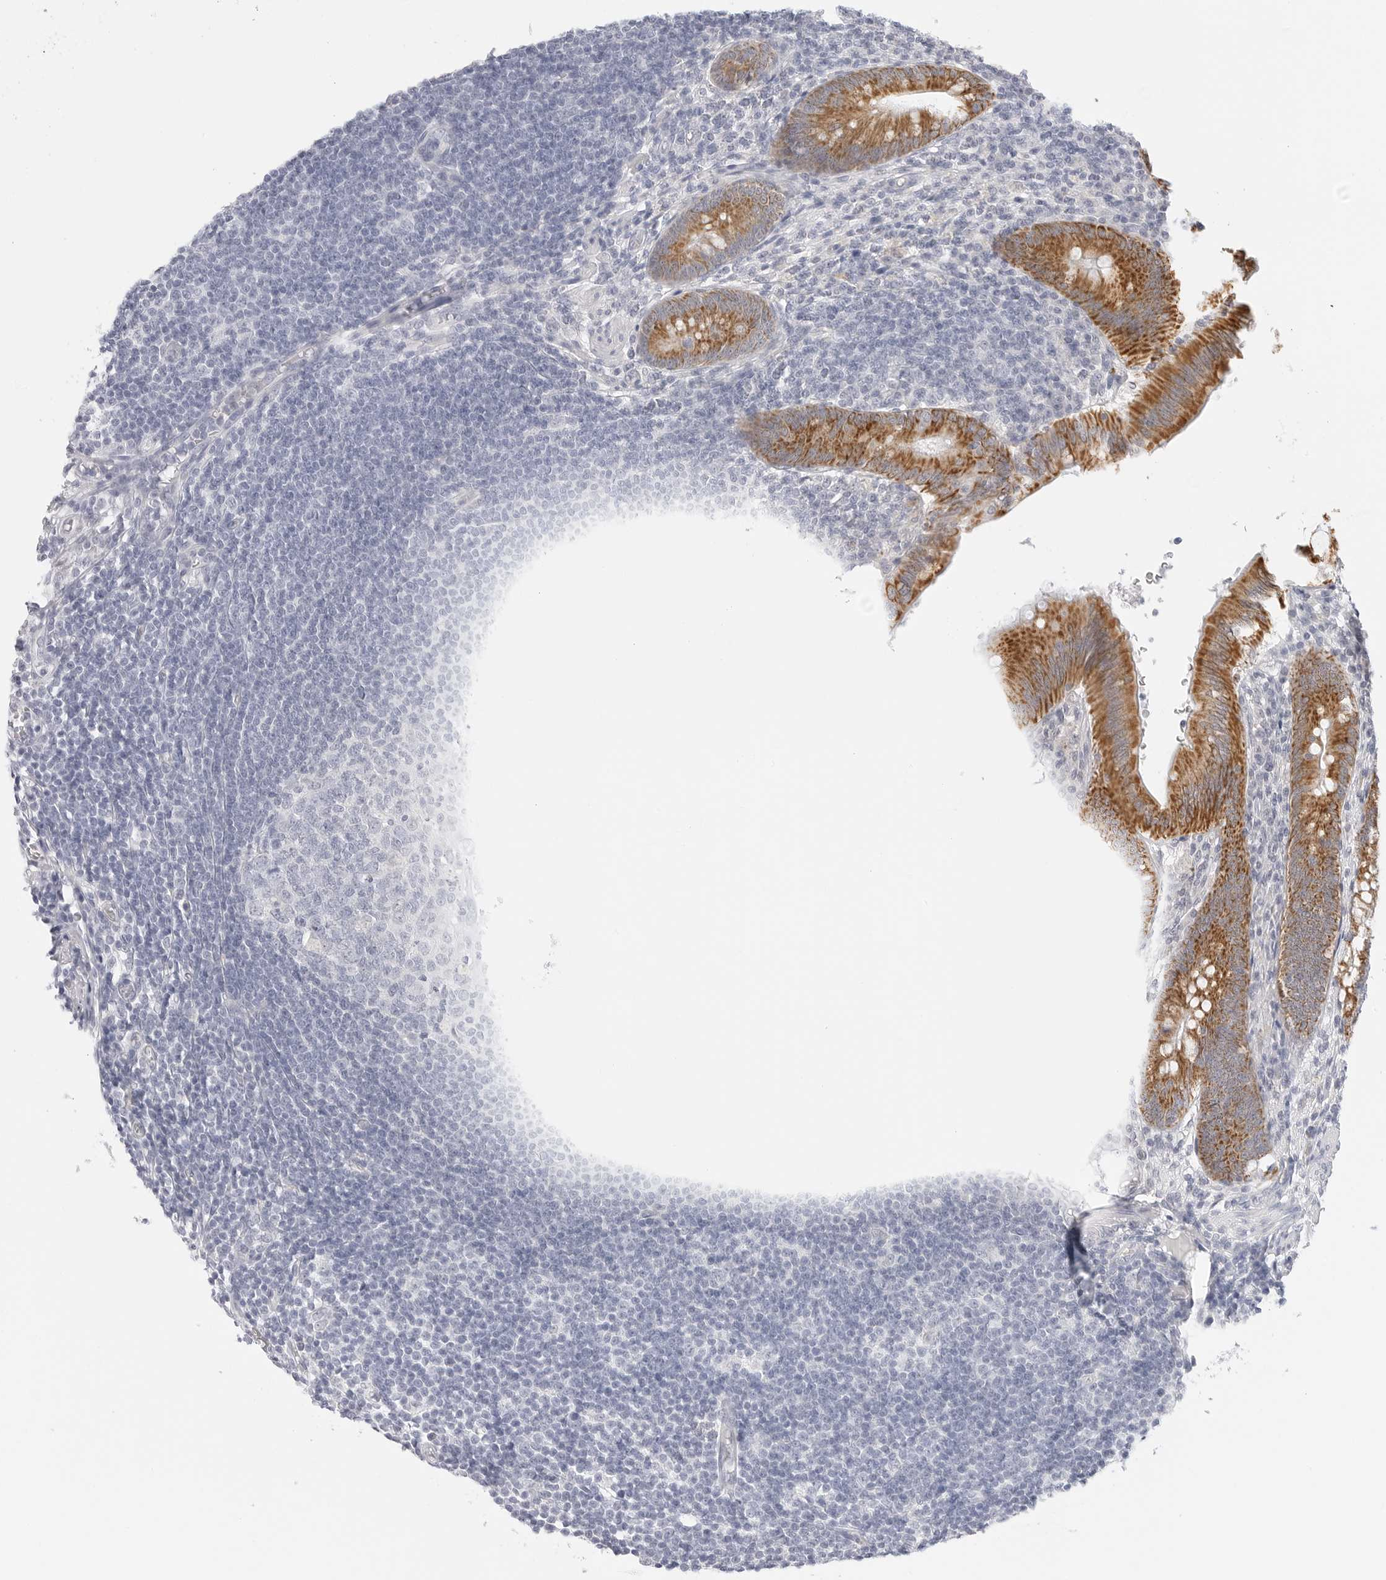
{"staining": {"intensity": "strong", "quantity": ">75%", "location": "cytoplasmic/membranous"}, "tissue": "appendix", "cell_type": "Glandular cells", "image_type": "normal", "snomed": [{"axis": "morphology", "description": "Normal tissue, NOS"}, {"axis": "morphology", "description": "Inflammation, NOS"}, {"axis": "topography", "description": "Appendix"}], "caption": "An image of human appendix stained for a protein exhibits strong cytoplasmic/membranous brown staining in glandular cells. Using DAB (brown) and hematoxylin (blue) stains, captured at high magnification using brightfield microscopy.", "gene": "HMGCS2", "patient": {"sex": "male", "age": 46}}